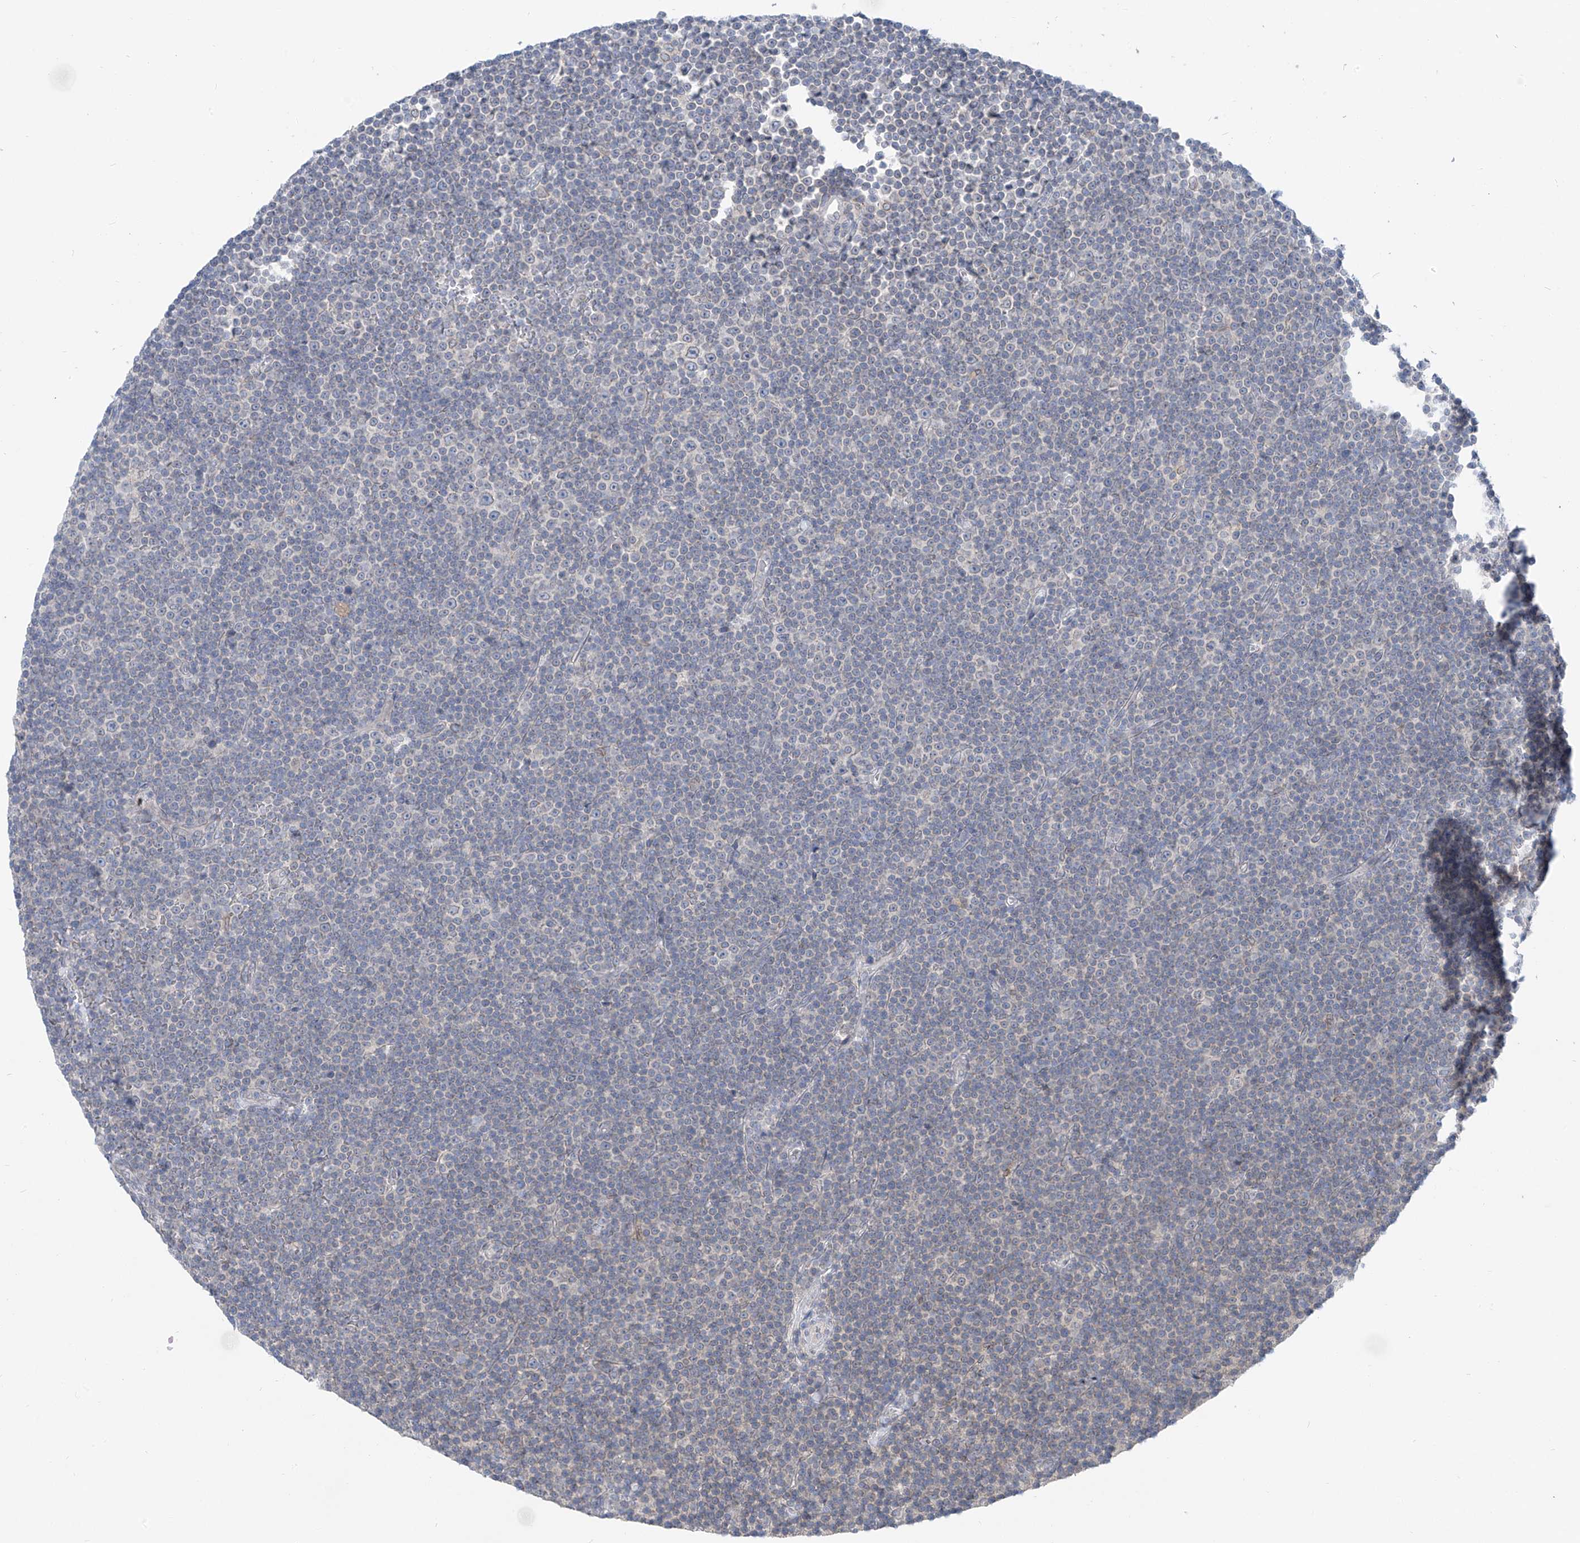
{"staining": {"intensity": "weak", "quantity": "25%-75%", "location": "cytoplasmic/membranous,nuclear"}, "tissue": "lymphoma", "cell_type": "Tumor cells", "image_type": "cancer", "snomed": [{"axis": "morphology", "description": "Malignant lymphoma, non-Hodgkin's type, Low grade"}, {"axis": "topography", "description": "Lymph node"}], "caption": "Protein staining of lymphoma tissue displays weak cytoplasmic/membranous and nuclear positivity in about 25%-75% of tumor cells.", "gene": "KRTAP25-1", "patient": {"sex": "female", "age": 67}}